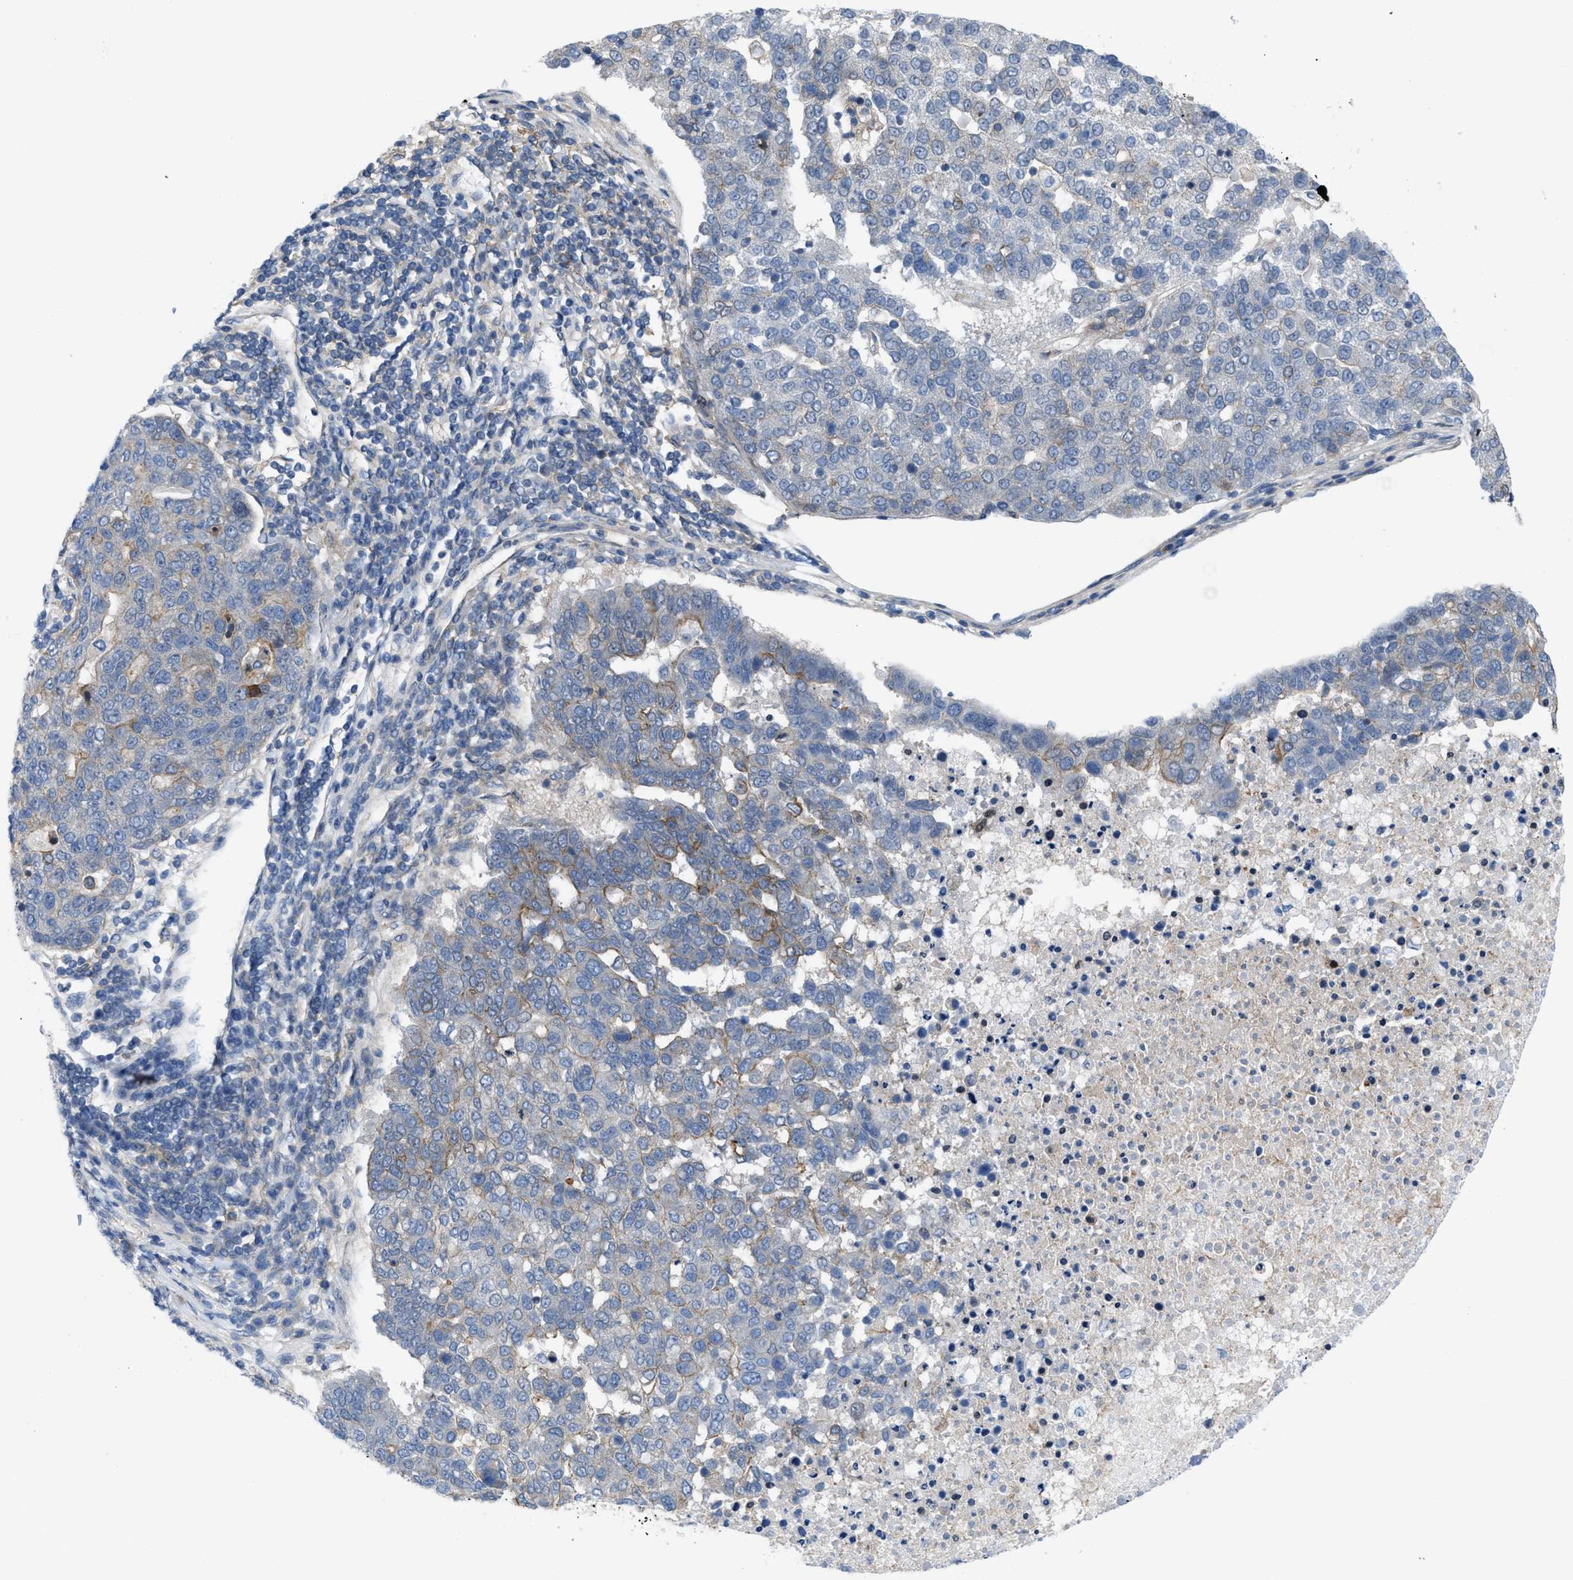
{"staining": {"intensity": "moderate", "quantity": "<25%", "location": "cytoplasmic/membranous"}, "tissue": "pancreatic cancer", "cell_type": "Tumor cells", "image_type": "cancer", "snomed": [{"axis": "morphology", "description": "Adenocarcinoma, NOS"}, {"axis": "topography", "description": "Pancreas"}], "caption": "There is low levels of moderate cytoplasmic/membranous positivity in tumor cells of pancreatic adenocarcinoma, as demonstrated by immunohistochemical staining (brown color).", "gene": "MYO18A", "patient": {"sex": "female", "age": 61}}